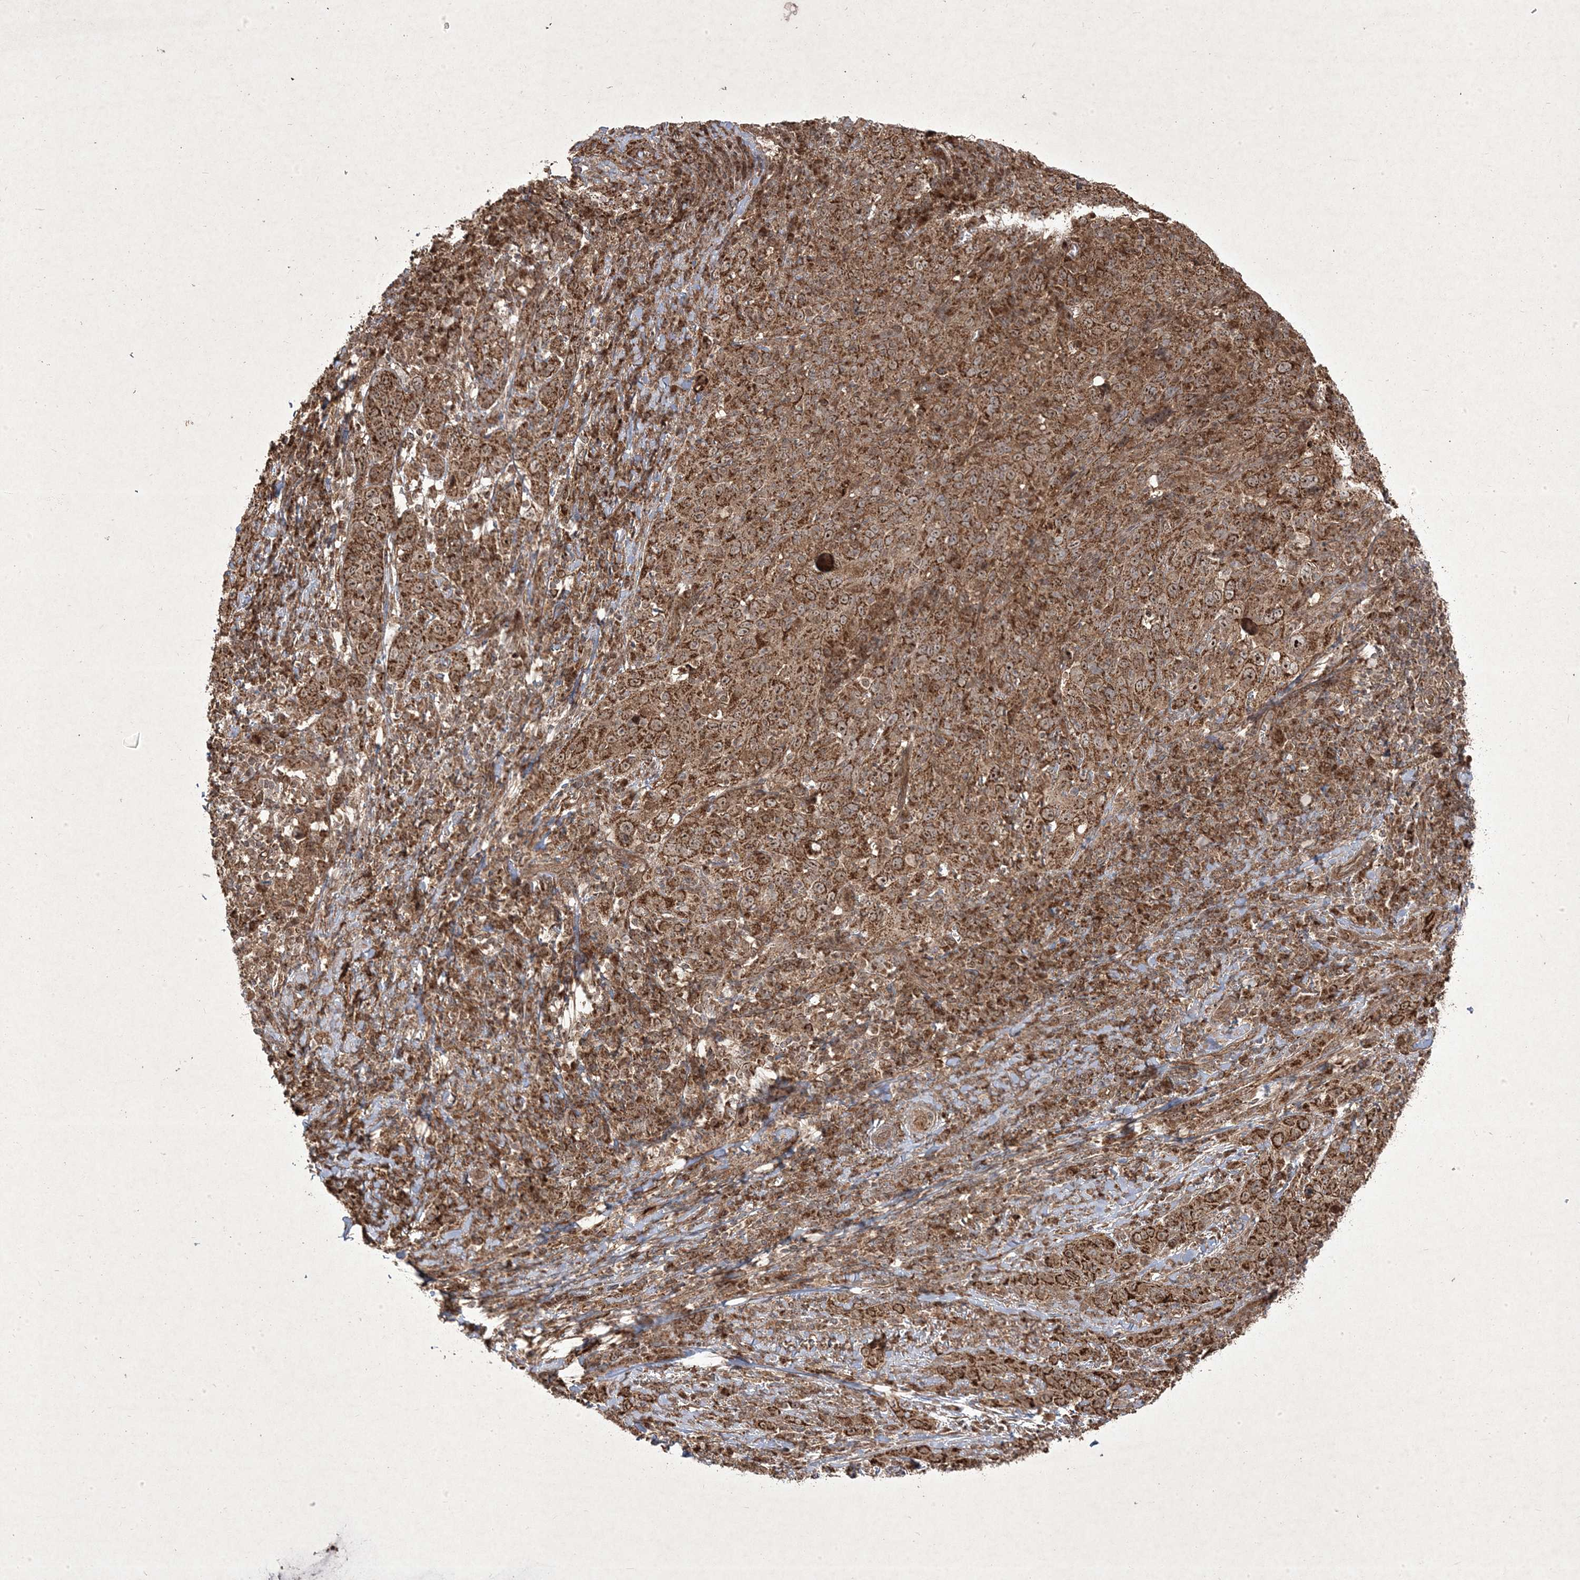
{"staining": {"intensity": "moderate", "quantity": ">75%", "location": "cytoplasmic/membranous,nuclear"}, "tissue": "cervical cancer", "cell_type": "Tumor cells", "image_type": "cancer", "snomed": [{"axis": "morphology", "description": "Squamous cell carcinoma, NOS"}, {"axis": "topography", "description": "Cervix"}], "caption": "Protein staining by IHC exhibits moderate cytoplasmic/membranous and nuclear positivity in about >75% of tumor cells in squamous cell carcinoma (cervical).", "gene": "PLEKHM2", "patient": {"sex": "female", "age": 46}}